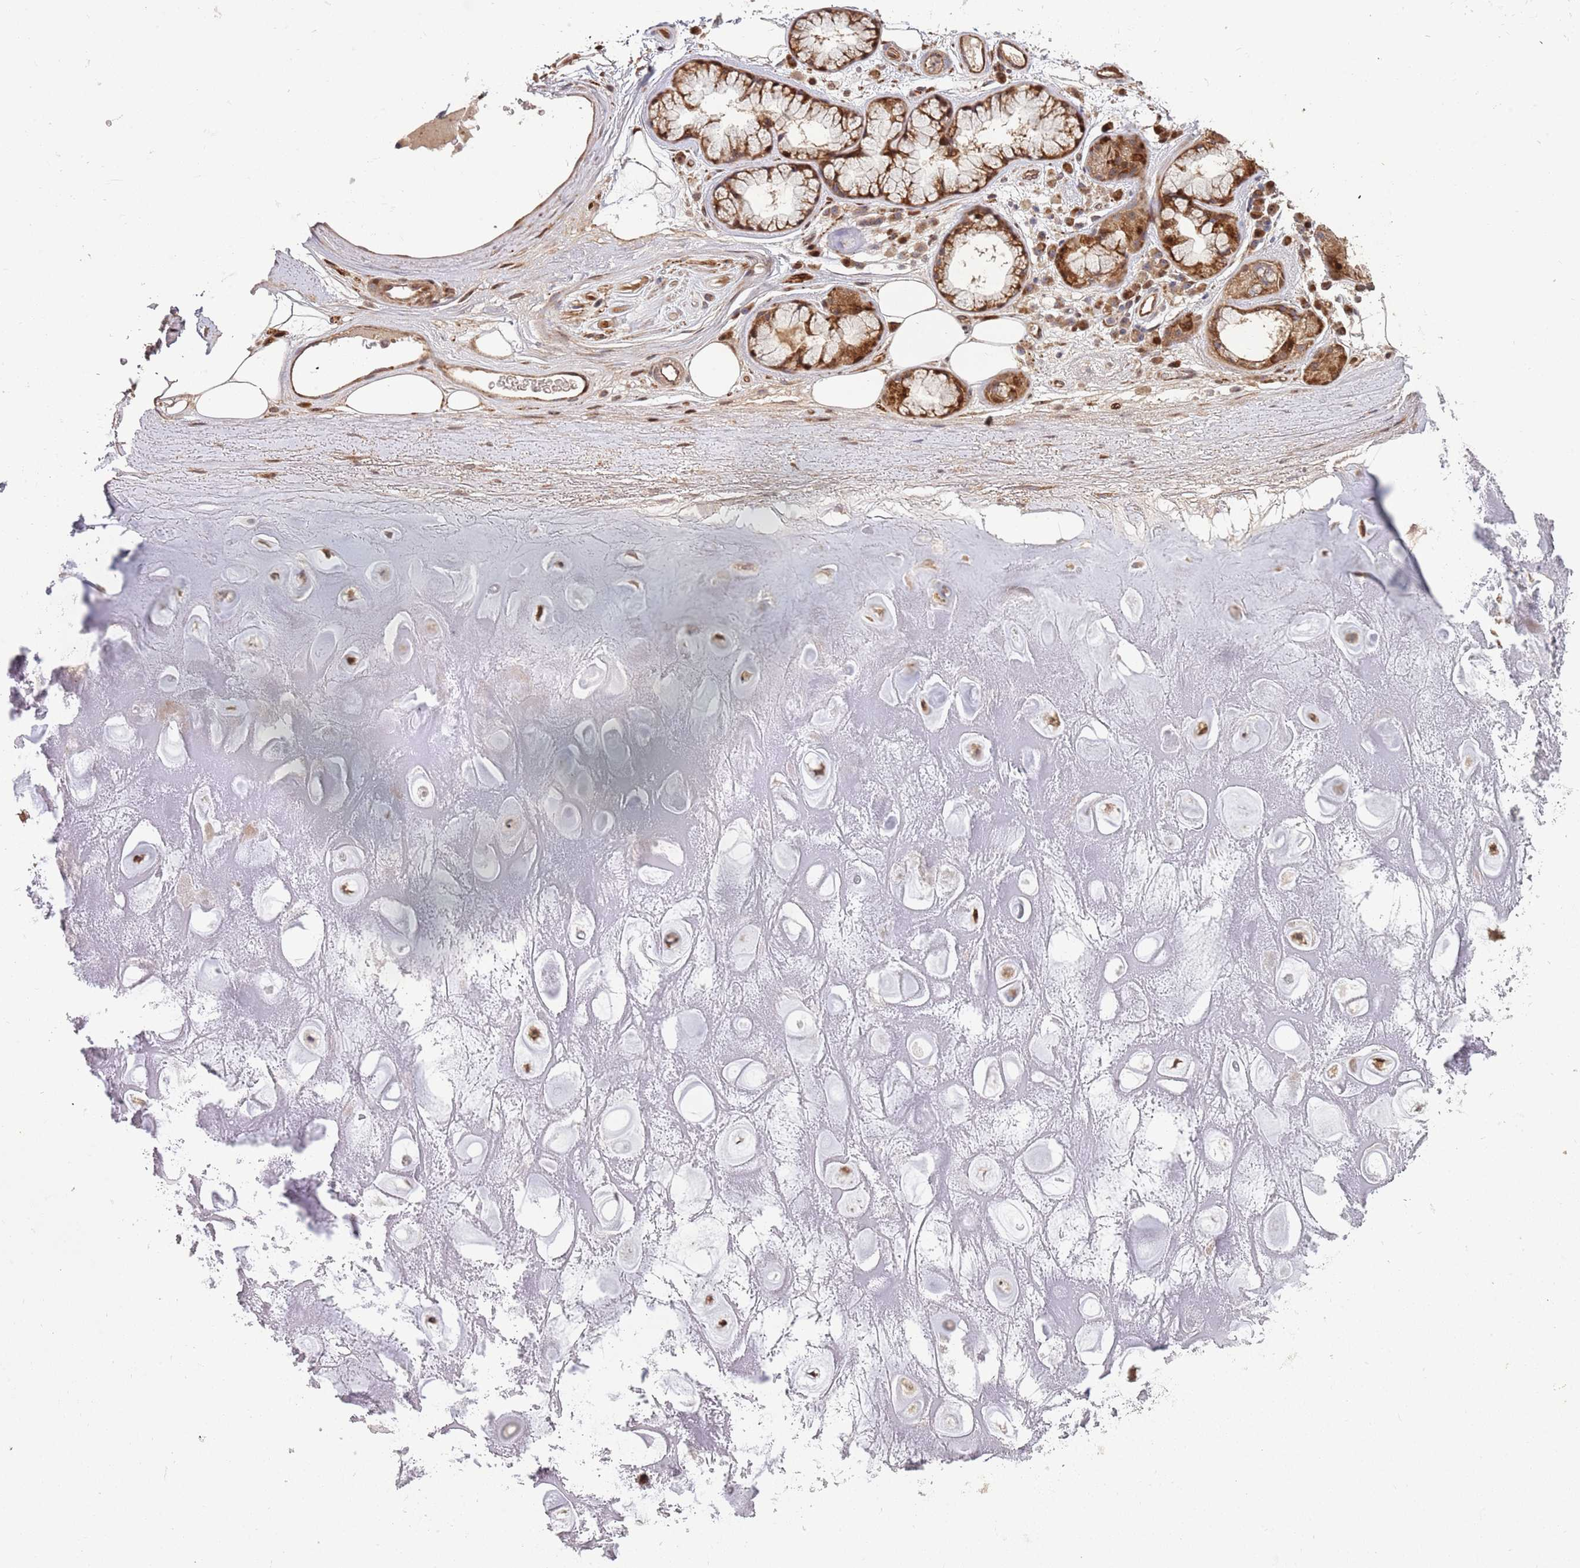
{"staining": {"intensity": "negative", "quantity": "none", "location": "none"}, "tissue": "adipose tissue", "cell_type": "Adipocytes", "image_type": "normal", "snomed": [{"axis": "morphology", "description": "Normal tissue, NOS"}, {"axis": "topography", "description": "Cartilage tissue"}], "caption": "Immunohistochemical staining of unremarkable adipose tissue demonstrates no significant expression in adipocytes. The staining was performed using DAB (3,3'-diaminobenzidine) to visualize the protein expression in brown, while the nuclei were stained in blue with hematoxylin (Magnification: 20x).", "gene": "SYNDIG1L", "patient": {"sex": "male", "age": 81}}